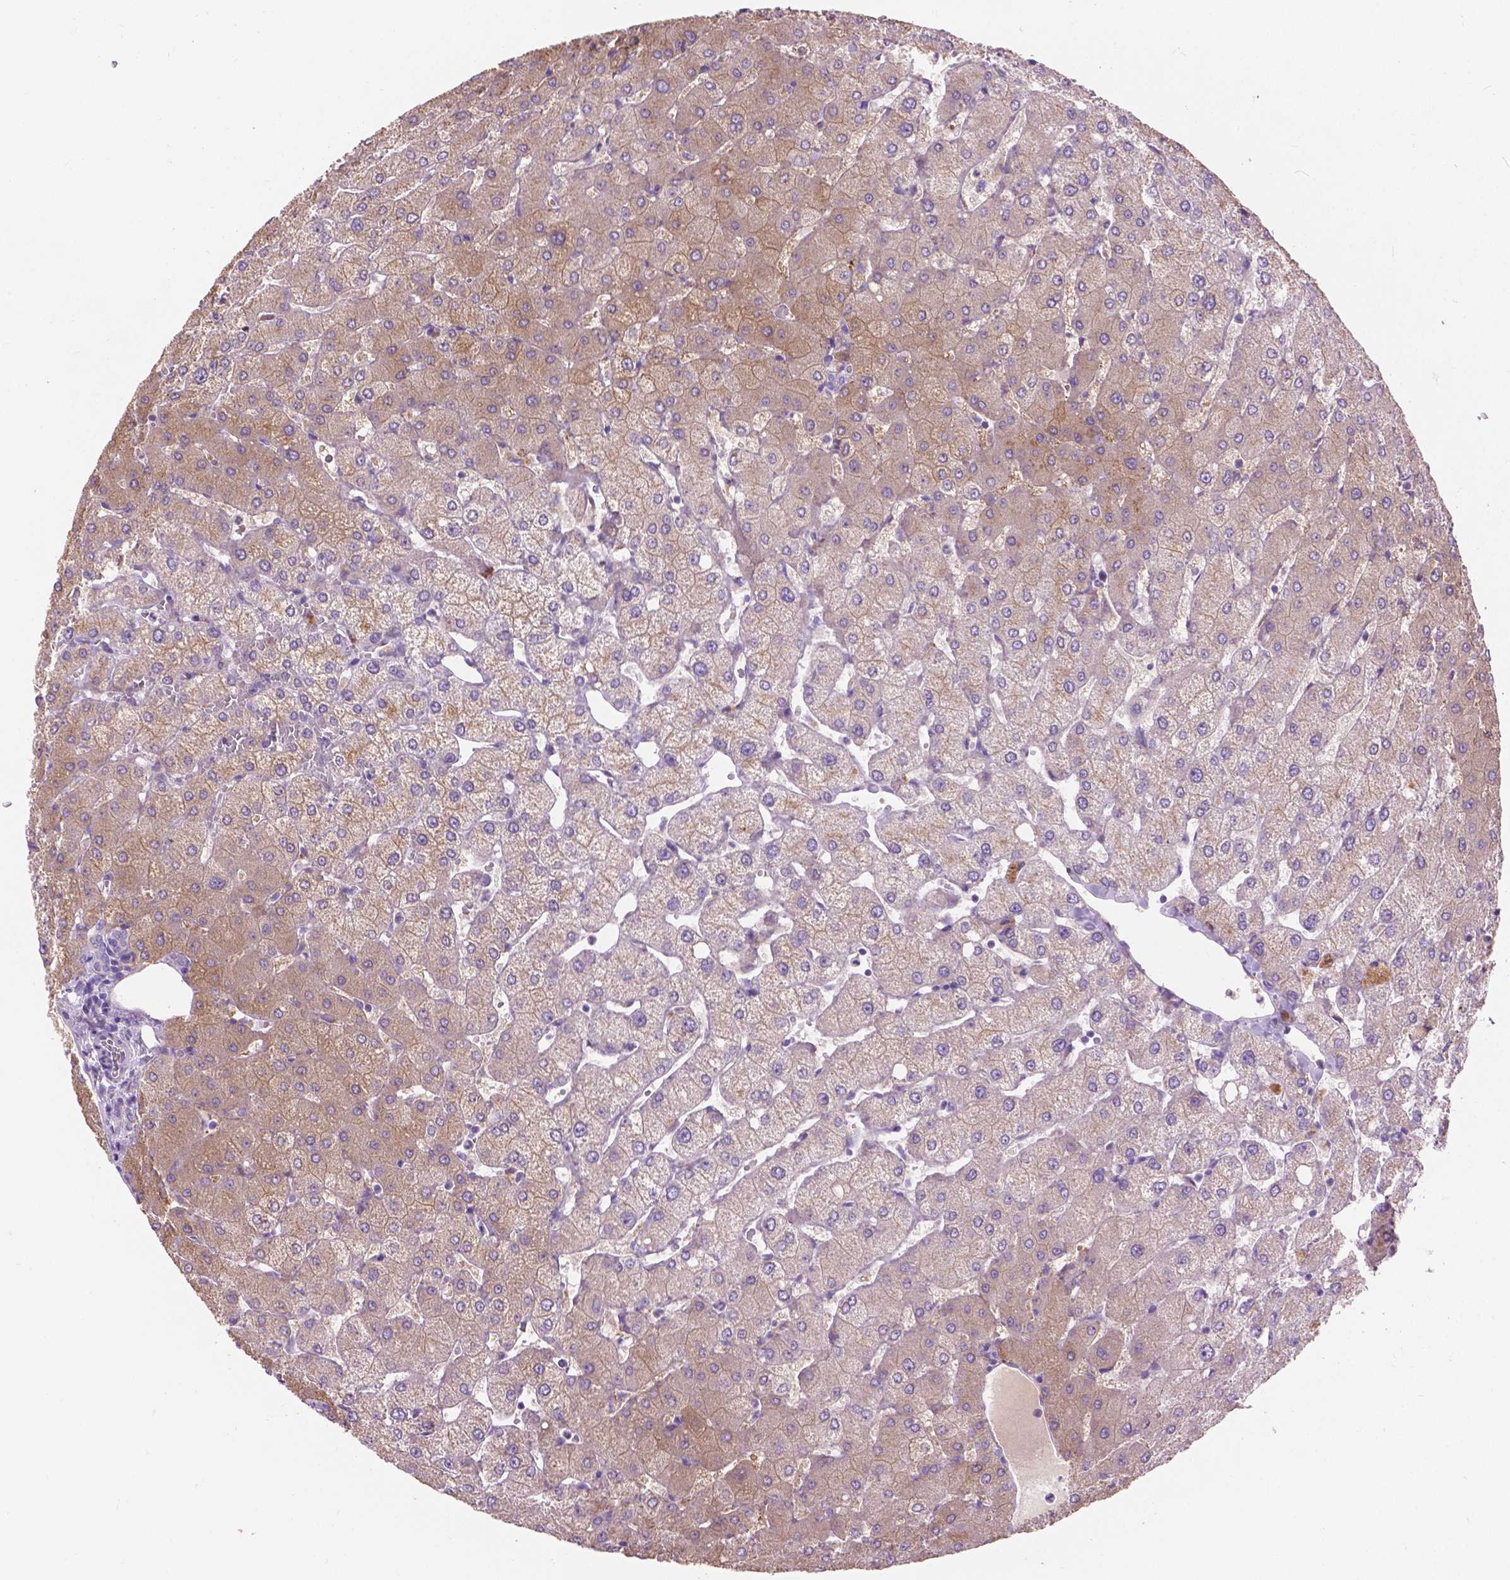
{"staining": {"intensity": "negative", "quantity": "none", "location": "none"}, "tissue": "liver", "cell_type": "Cholangiocytes", "image_type": "normal", "snomed": [{"axis": "morphology", "description": "Normal tissue, NOS"}, {"axis": "topography", "description": "Liver"}], "caption": "The micrograph displays no significant expression in cholangiocytes of liver. The staining was performed using DAB to visualize the protein expression in brown, while the nuclei were stained in blue with hematoxylin (Magnification: 20x).", "gene": "NOXO1", "patient": {"sex": "female", "age": 54}}